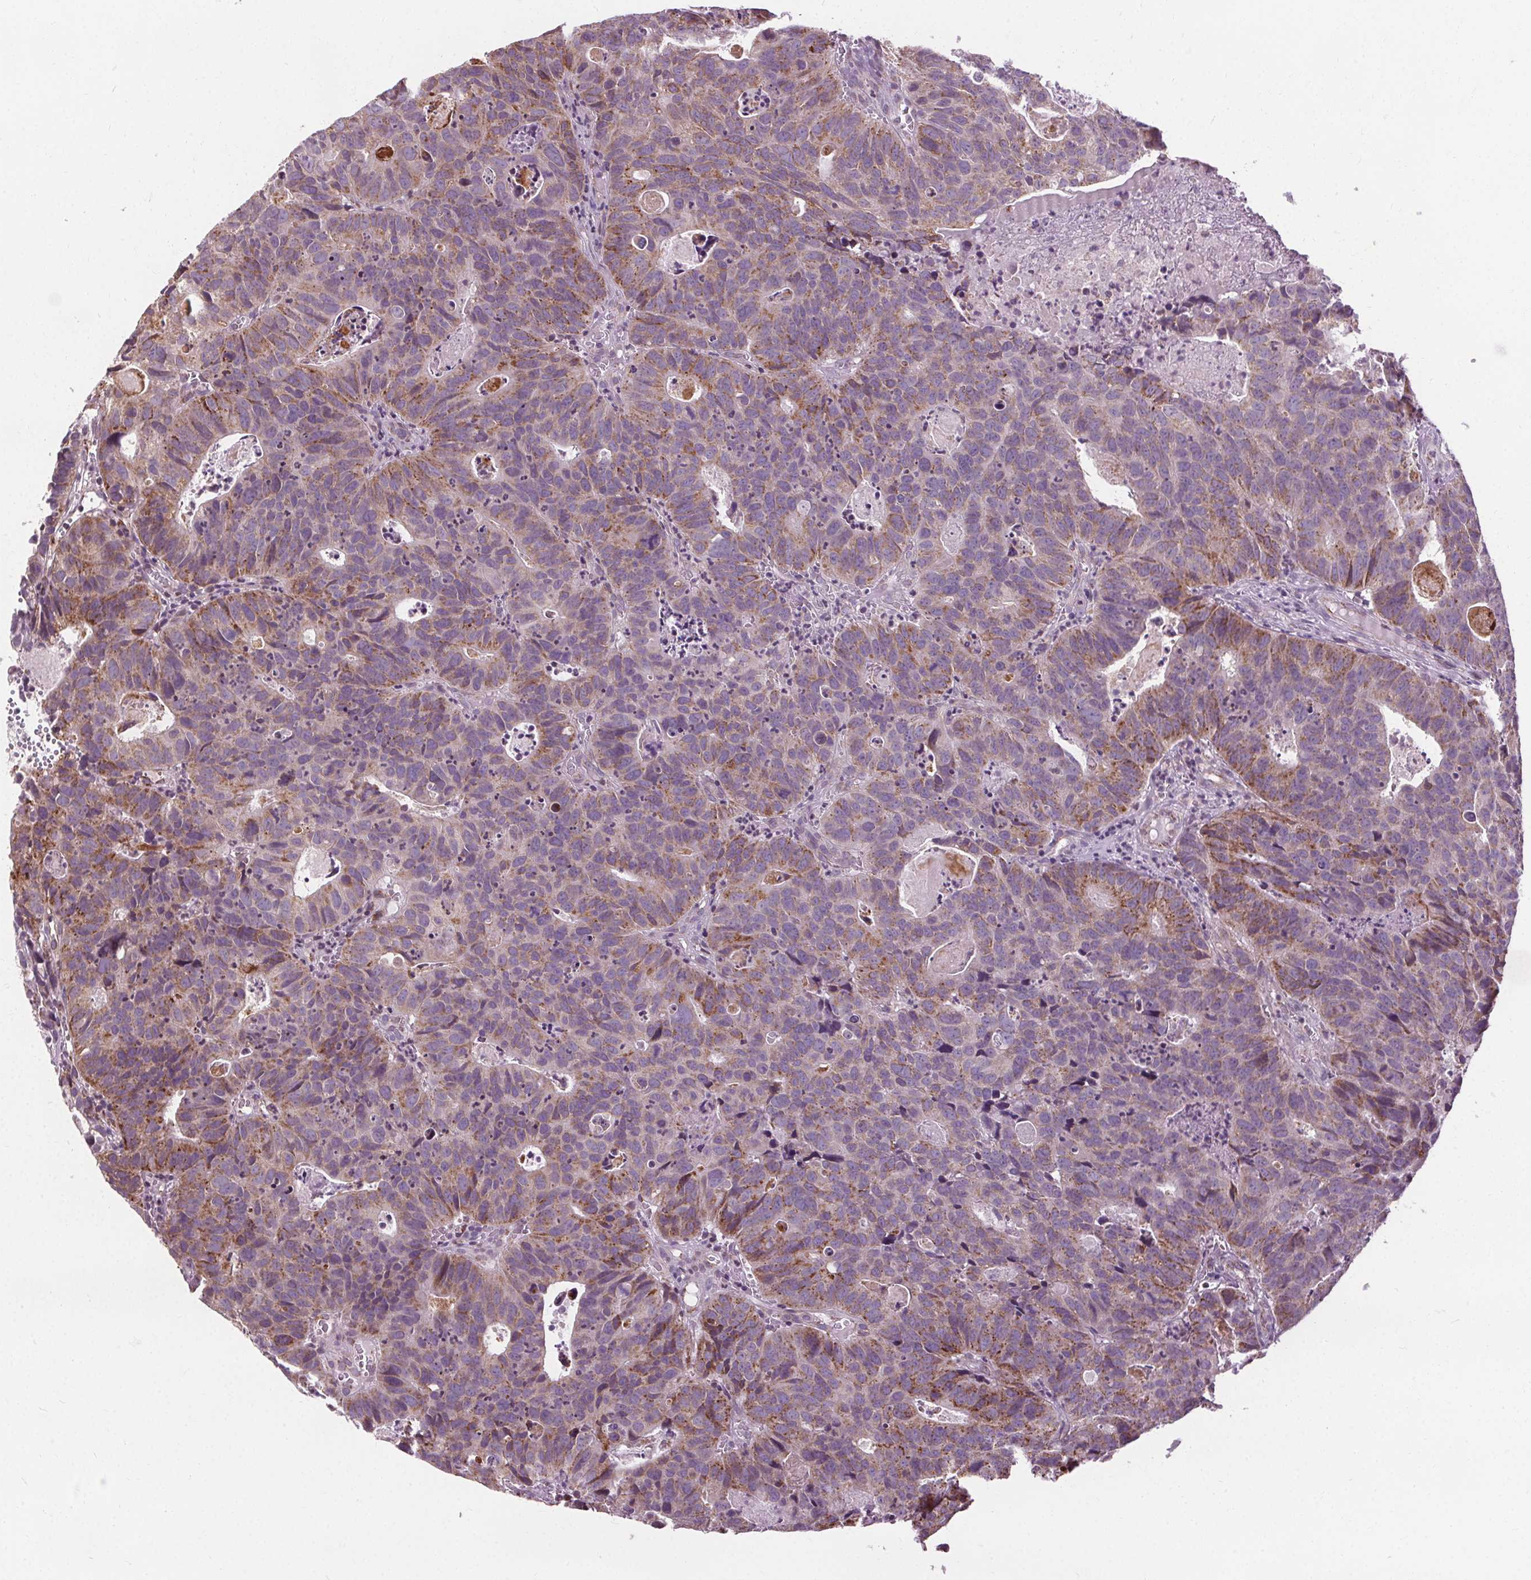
{"staining": {"intensity": "moderate", "quantity": "25%-75%", "location": "cytoplasmic/membranous"}, "tissue": "head and neck cancer", "cell_type": "Tumor cells", "image_type": "cancer", "snomed": [{"axis": "morphology", "description": "Adenocarcinoma, NOS"}, {"axis": "topography", "description": "Head-Neck"}], "caption": "A micrograph of human head and neck cancer (adenocarcinoma) stained for a protein displays moderate cytoplasmic/membranous brown staining in tumor cells.", "gene": "LFNG", "patient": {"sex": "male", "age": 62}}